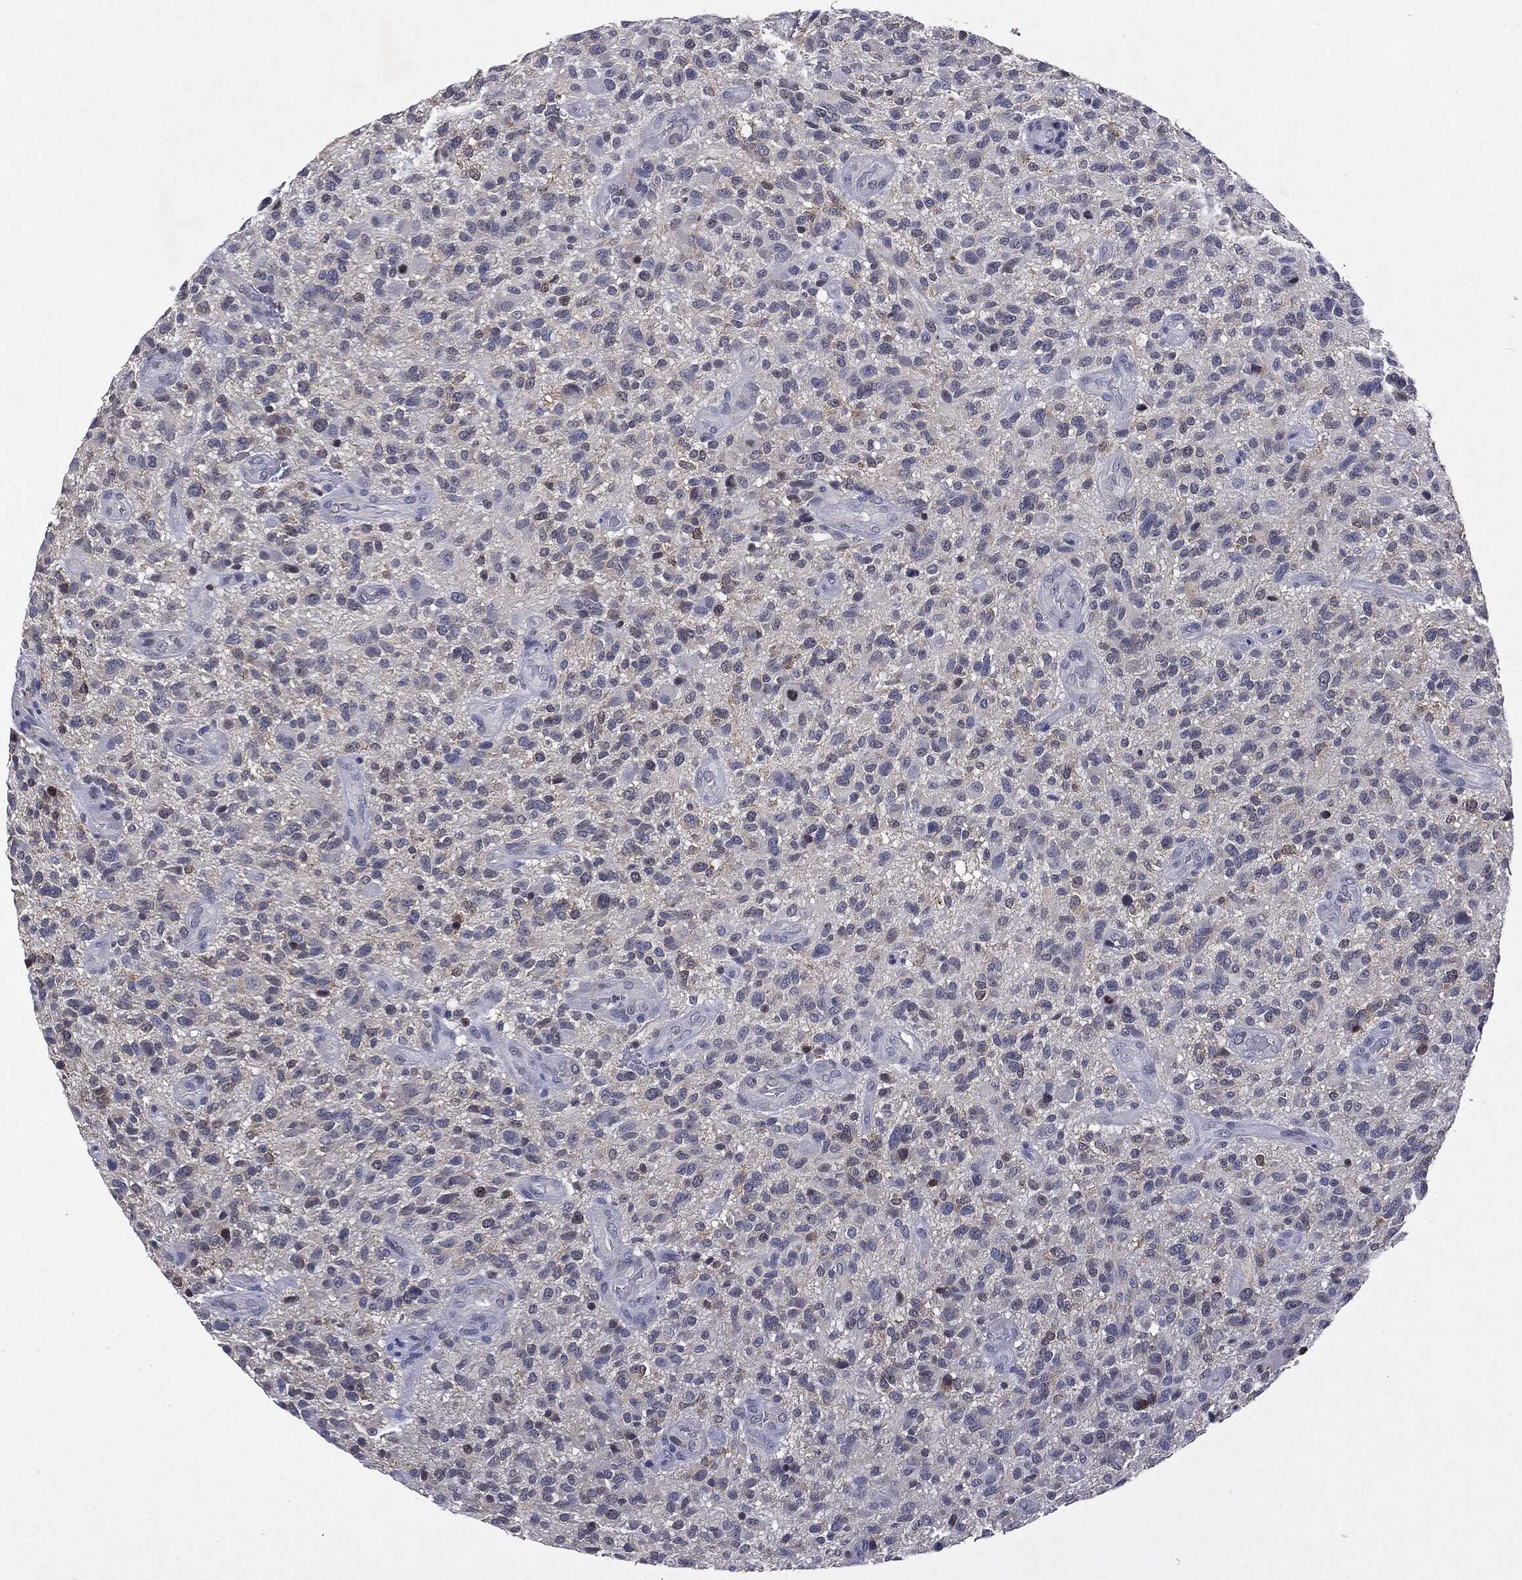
{"staining": {"intensity": "negative", "quantity": "none", "location": "none"}, "tissue": "glioma", "cell_type": "Tumor cells", "image_type": "cancer", "snomed": [{"axis": "morphology", "description": "Glioma, malignant, High grade"}, {"axis": "topography", "description": "Brain"}], "caption": "Image shows no protein expression in tumor cells of glioma tissue.", "gene": "KIF2C", "patient": {"sex": "male", "age": 47}}